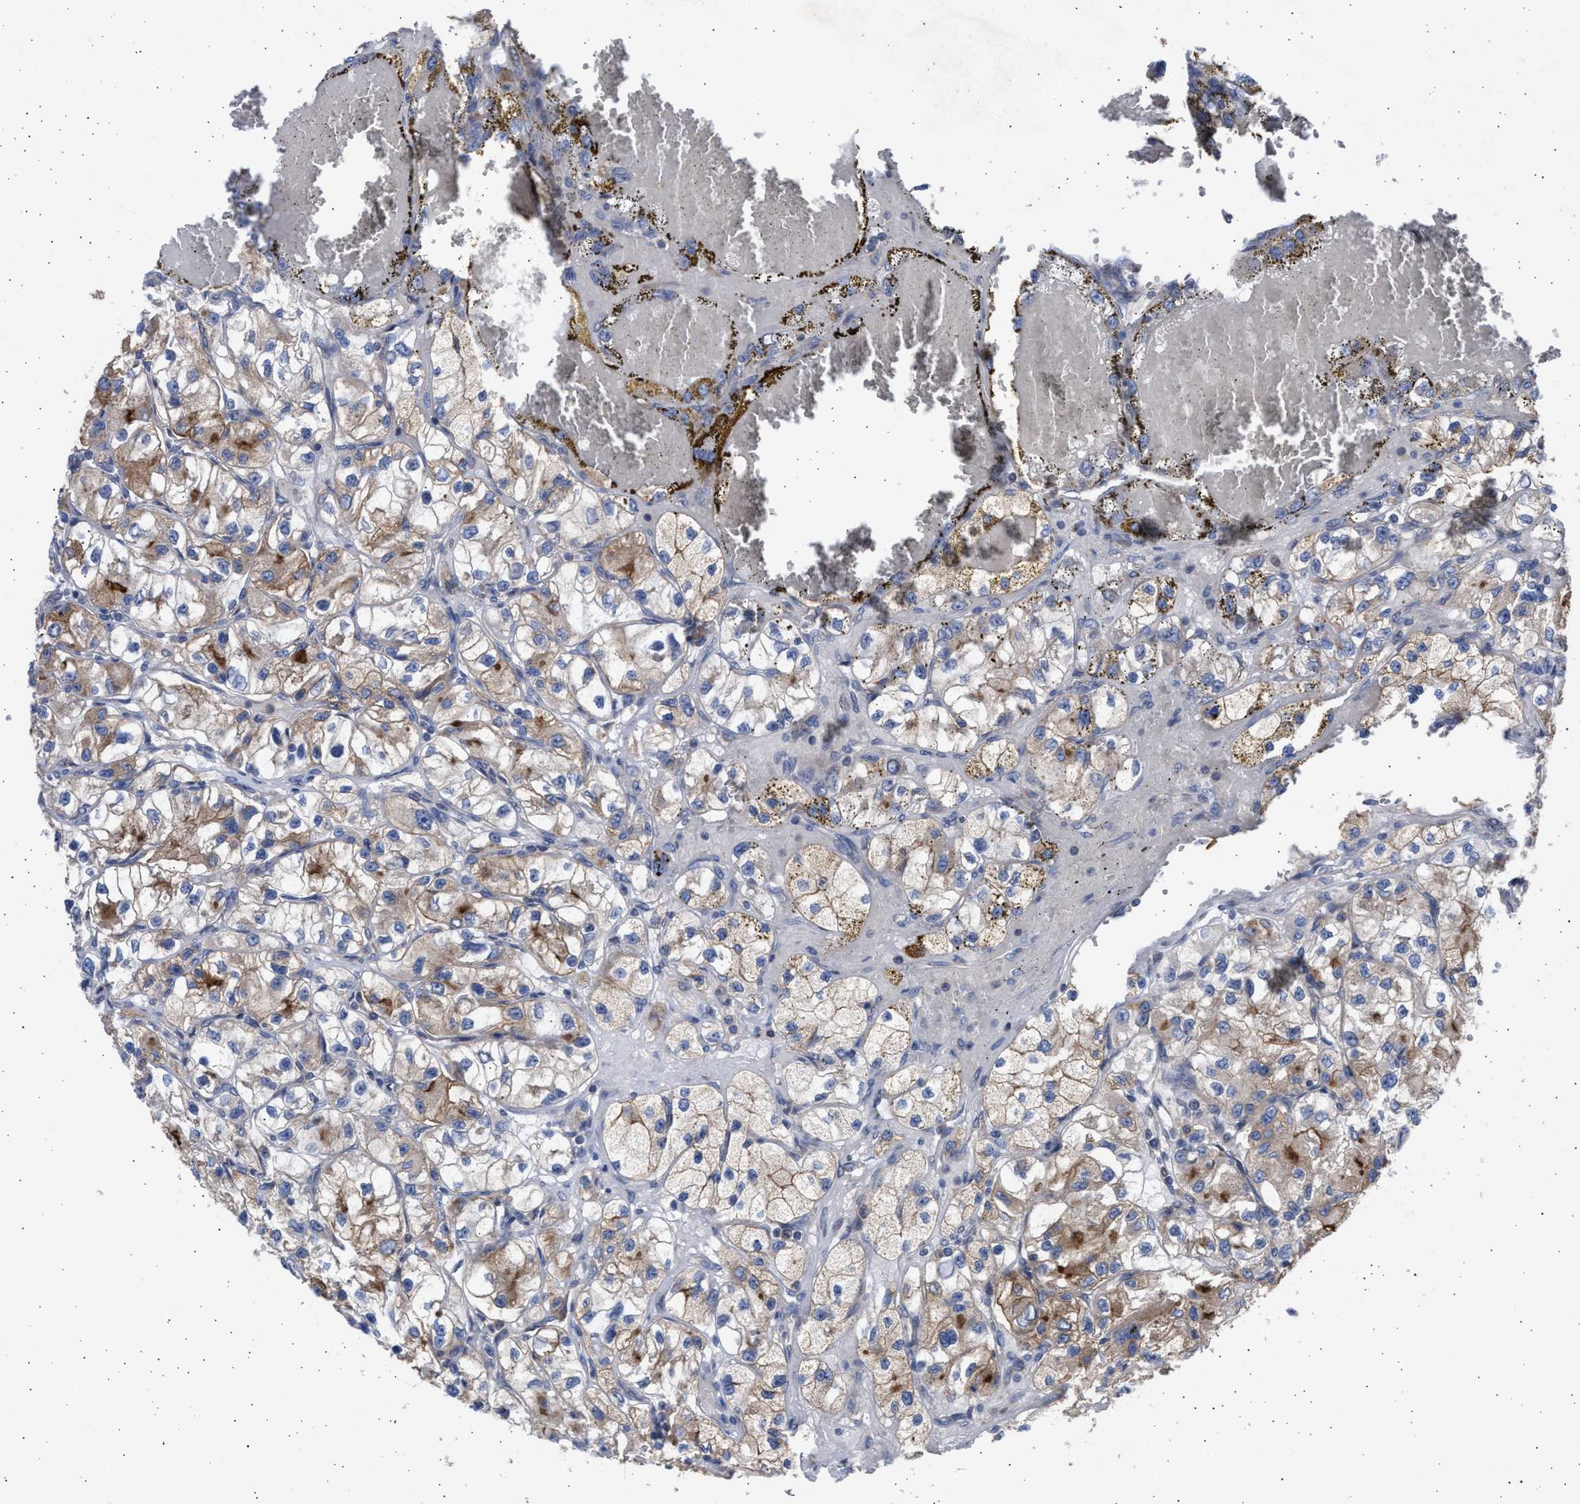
{"staining": {"intensity": "moderate", "quantity": "25%-75%", "location": "cytoplasmic/membranous"}, "tissue": "renal cancer", "cell_type": "Tumor cells", "image_type": "cancer", "snomed": [{"axis": "morphology", "description": "Adenocarcinoma, NOS"}, {"axis": "topography", "description": "Kidney"}], "caption": "Protein analysis of renal adenocarcinoma tissue shows moderate cytoplasmic/membranous staining in about 25%-75% of tumor cells. (IHC, brightfield microscopy, high magnification).", "gene": "TTC19", "patient": {"sex": "female", "age": 57}}